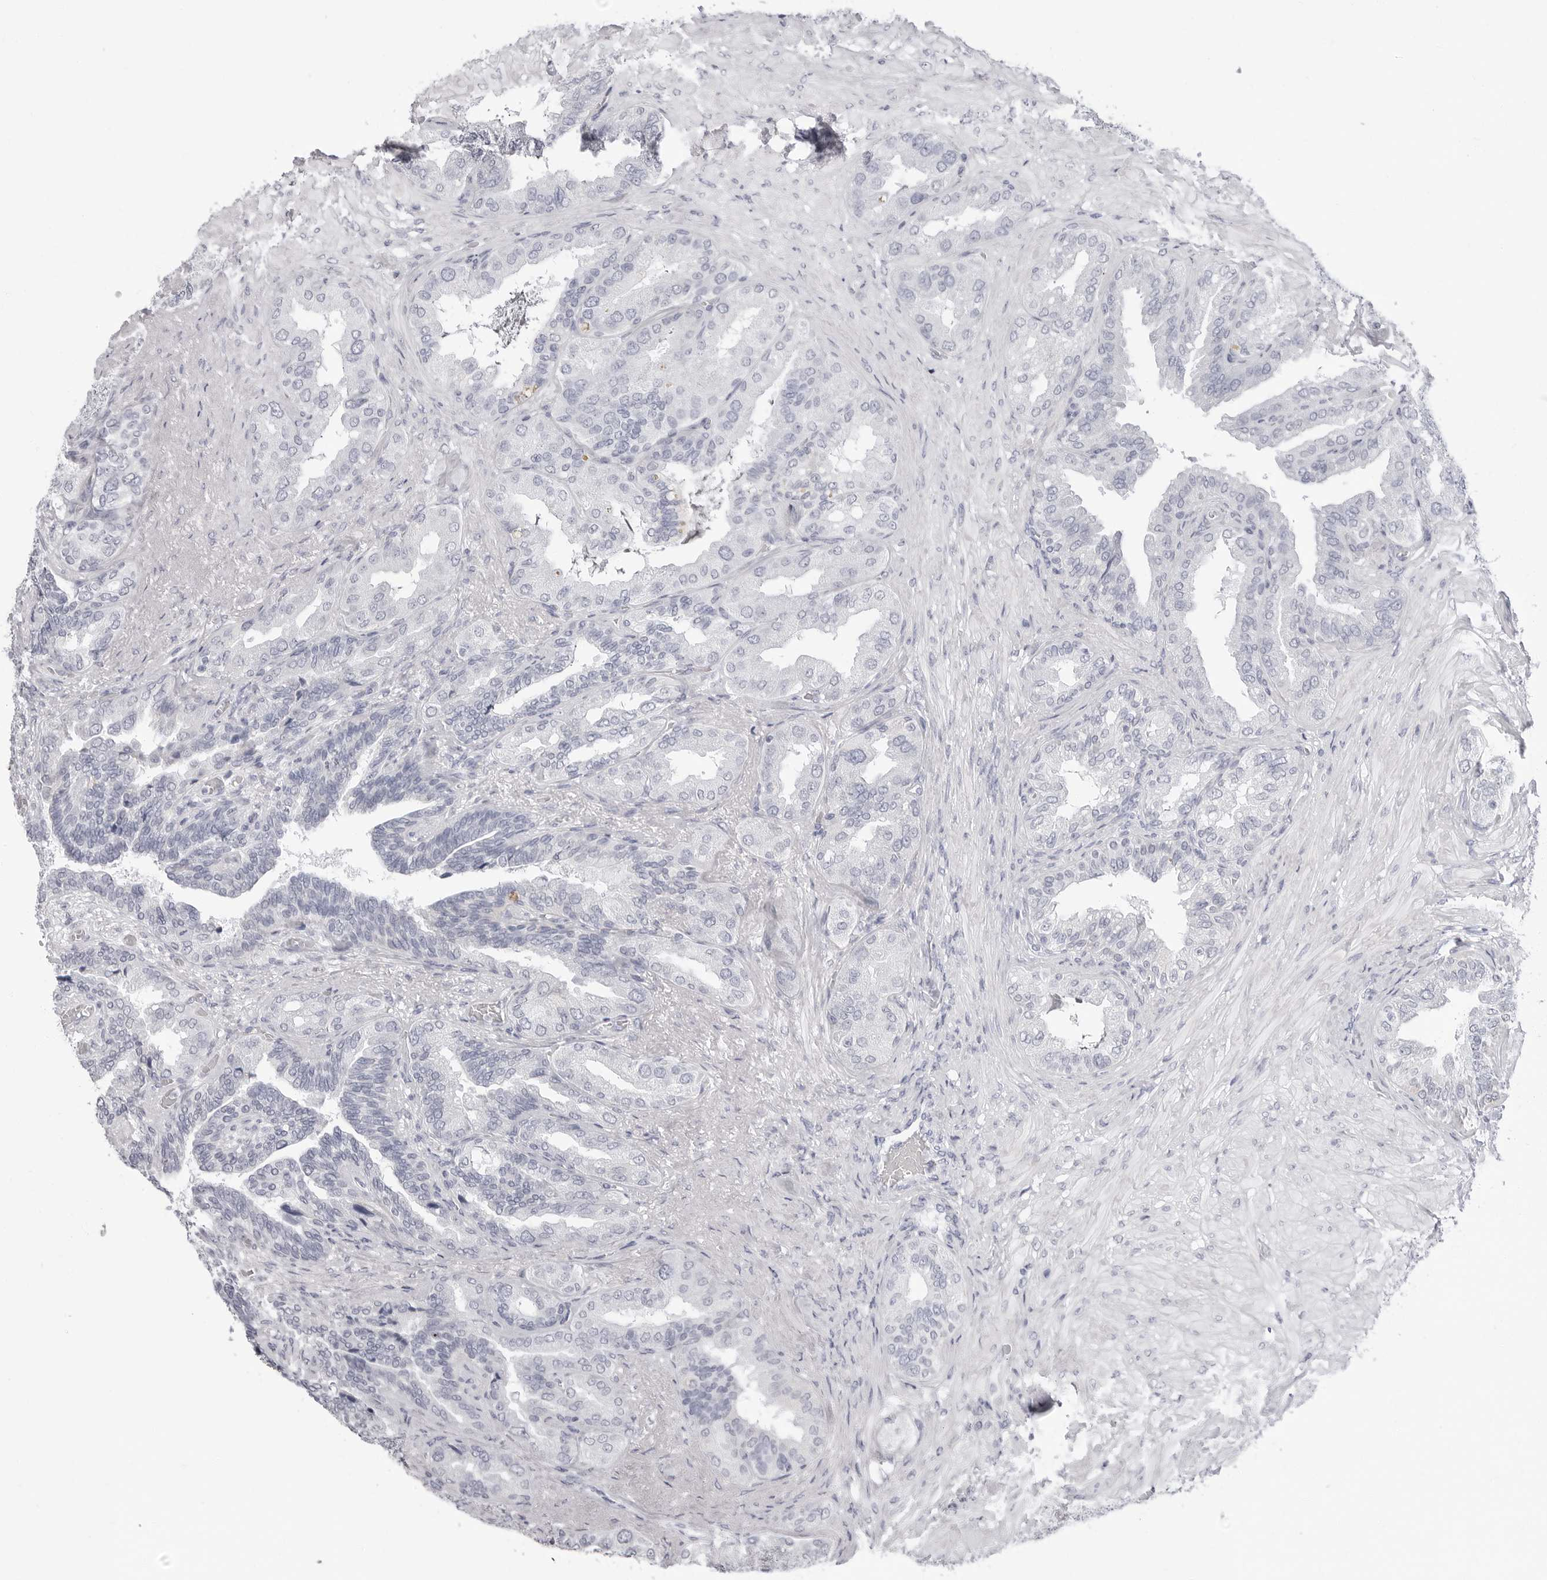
{"staining": {"intensity": "negative", "quantity": "none", "location": "none"}, "tissue": "seminal vesicle", "cell_type": "Glandular cells", "image_type": "normal", "snomed": [{"axis": "morphology", "description": "Normal tissue, NOS"}, {"axis": "topography", "description": "Seminal veicle"}, {"axis": "topography", "description": "Peripheral nerve tissue"}], "caption": "A high-resolution image shows immunohistochemistry staining of normal seminal vesicle, which exhibits no significant expression in glandular cells. (DAB (3,3'-diaminobenzidine) immunohistochemistry (IHC) visualized using brightfield microscopy, high magnification).", "gene": "ERICH3", "patient": {"sex": "male", "age": 63}}